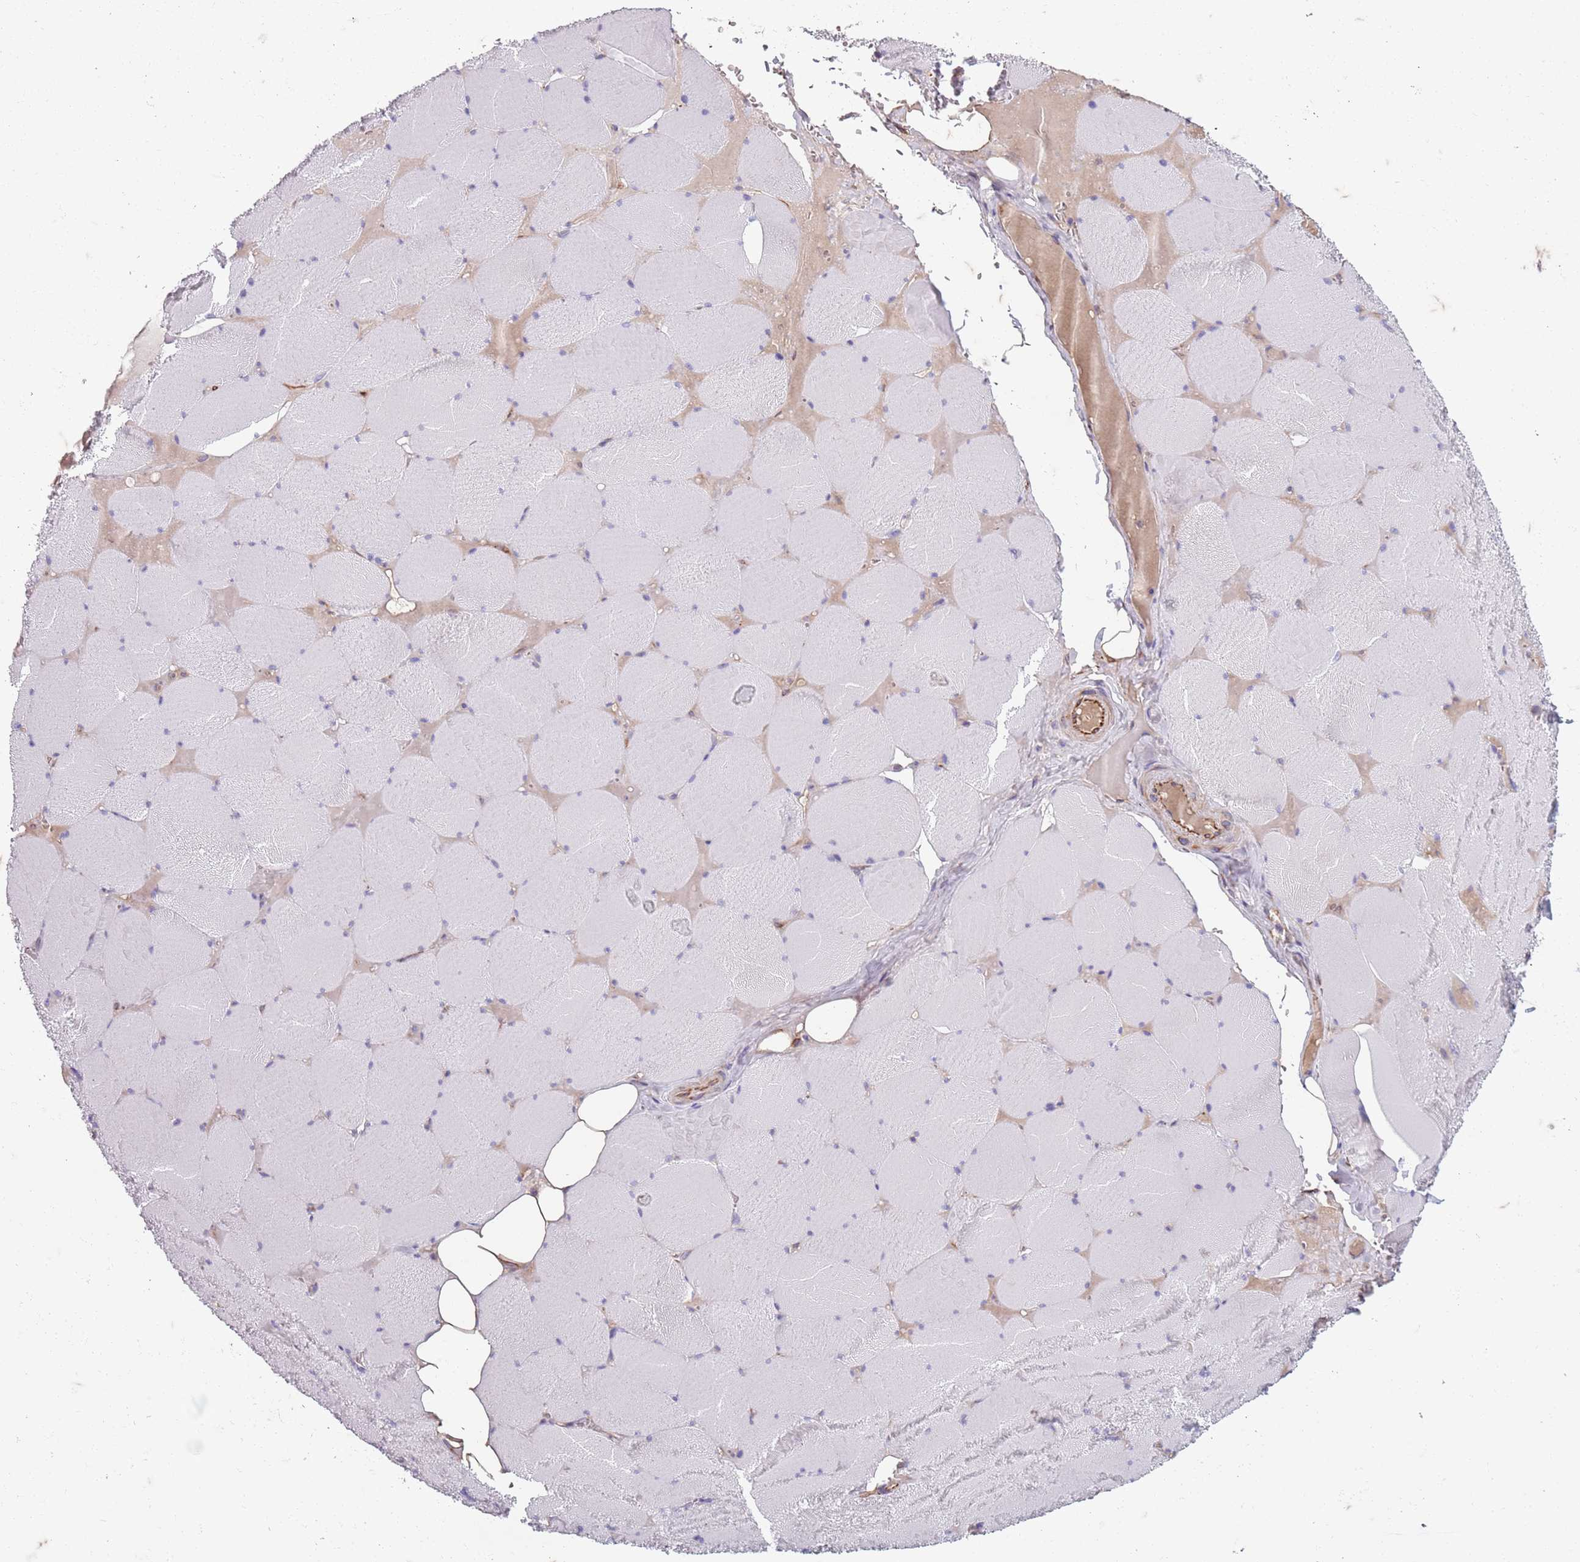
{"staining": {"intensity": "weak", "quantity": "<25%", "location": "cytoplasmic/membranous"}, "tissue": "skeletal muscle", "cell_type": "Myocytes", "image_type": "normal", "snomed": [{"axis": "morphology", "description": "Normal tissue, NOS"}, {"axis": "topography", "description": "Skeletal muscle"}, {"axis": "topography", "description": "Head-Neck"}], "caption": "Immunohistochemistry of benign skeletal muscle exhibits no positivity in myocytes.", "gene": "TAS2R38", "patient": {"sex": "male", "age": 66}}